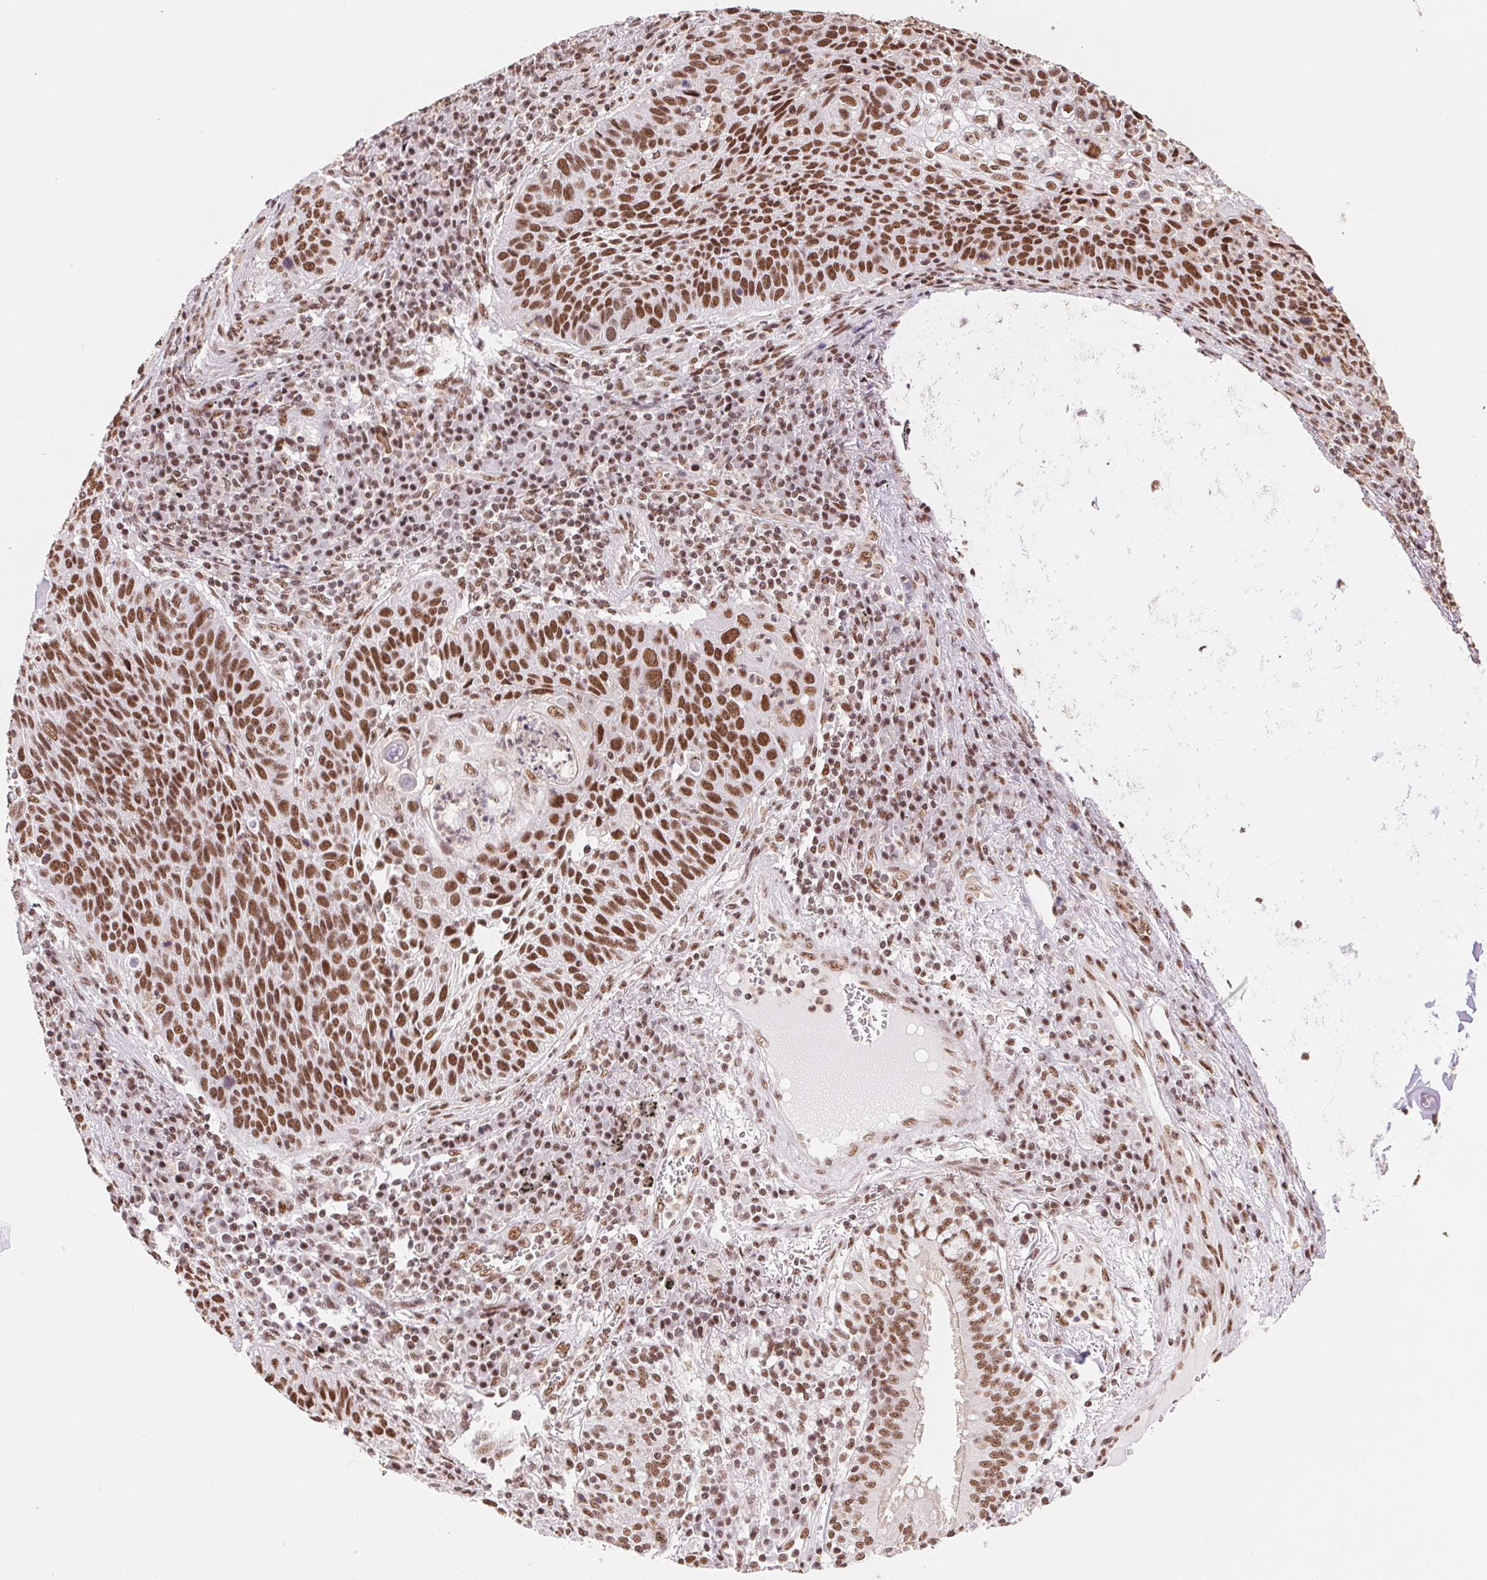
{"staining": {"intensity": "strong", "quantity": ">75%", "location": "nuclear"}, "tissue": "lung cancer", "cell_type": "Tumor cells", "image_type": "cancer", "snomed": [{"axis": "morphology", "description": "Squamous cell carcinoma, NOS"}, {"axis": "morphology", "description": "Squamous cell carcinoma, metastatic, NOS"}, {"axis": "topography", "description": "Lung"}, {"axis": "topography", "description": "Pleura, NOS"}], "caption": "A high-resolution micrograph shows immunohistochemistry staining of lung cancer, which demonstrates strong nuclear positivity in approximately >75% of tumor cells.", "gene": "SREK1", "patient": {"sex": "male", "age": 72}}